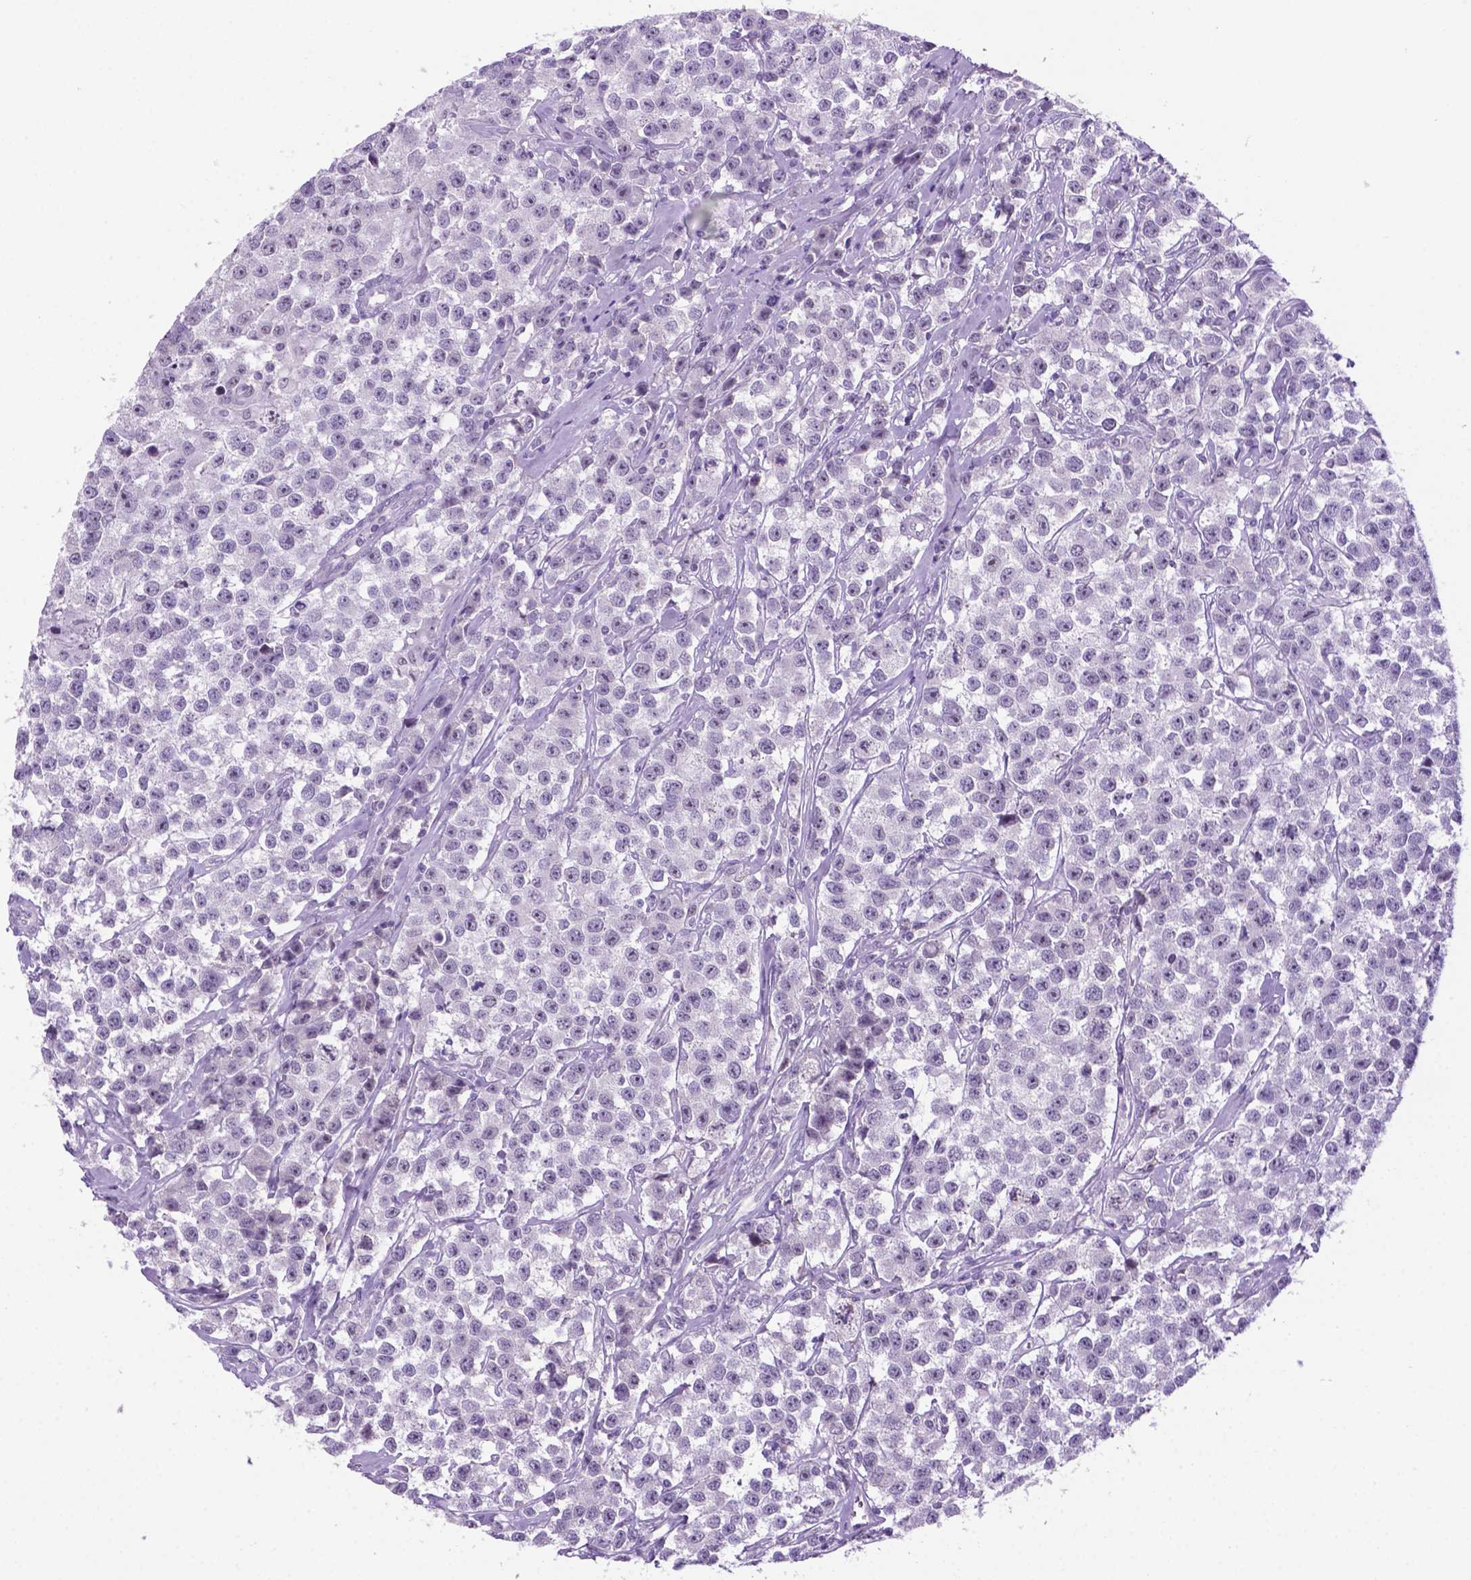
{"staining": {"intensity": "negative", "quantity": "none", "location": "none"}, "tissue": "testis cancer", "cell_type": "Tumor cells", "image_type": "cancer", "snomed": [{"axis": "morphology", "description": "Seminoma, NOS"}, {"axis": "topography", "description": "Testis"}], "caption": "This is an immunohistochemistry (IHC) image of testis cancer. There is no expression in tumor cells.", "gene": "C18orf21", "patient": {"sex": "male", "age": 59}}